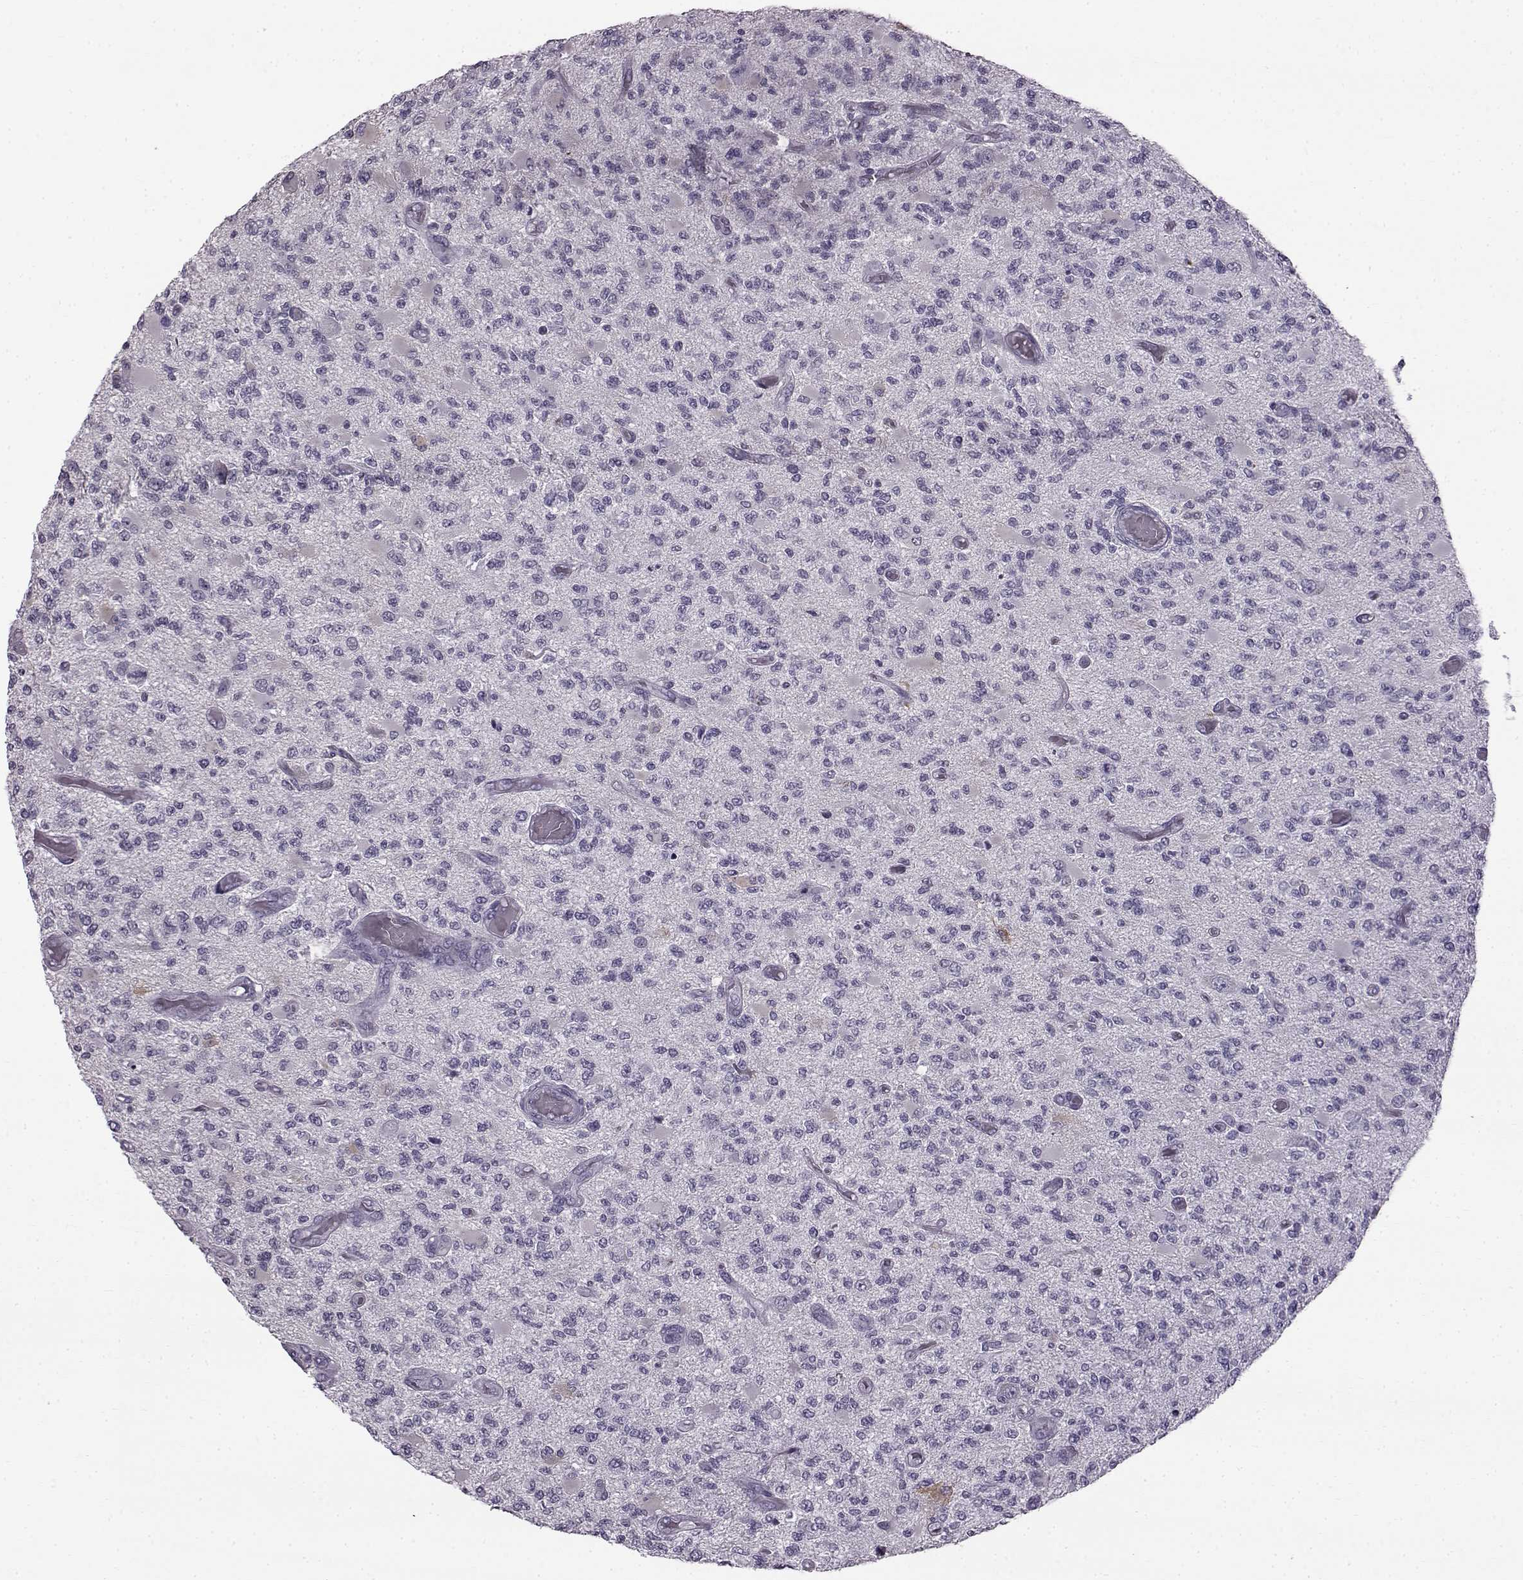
{"staining": {"intensity": "negative", "quantity": "none", "location": "none"}, "tissue": "glioma", "cell_type": "Tumor cells", "image_type": "cancer", "snomed": [{"axis": "morphology", "description": "Glioma, malignant, High grade"}, {"axis": "topography", "description": "Brain"}], "caption": "Malignant glioma (high-grade) stained for a protein using immunohistochemistry (IHC) displays no expression tumor cells.", "gene": "SLC28A2", "patient": {"sex": "female", "age": 63}}